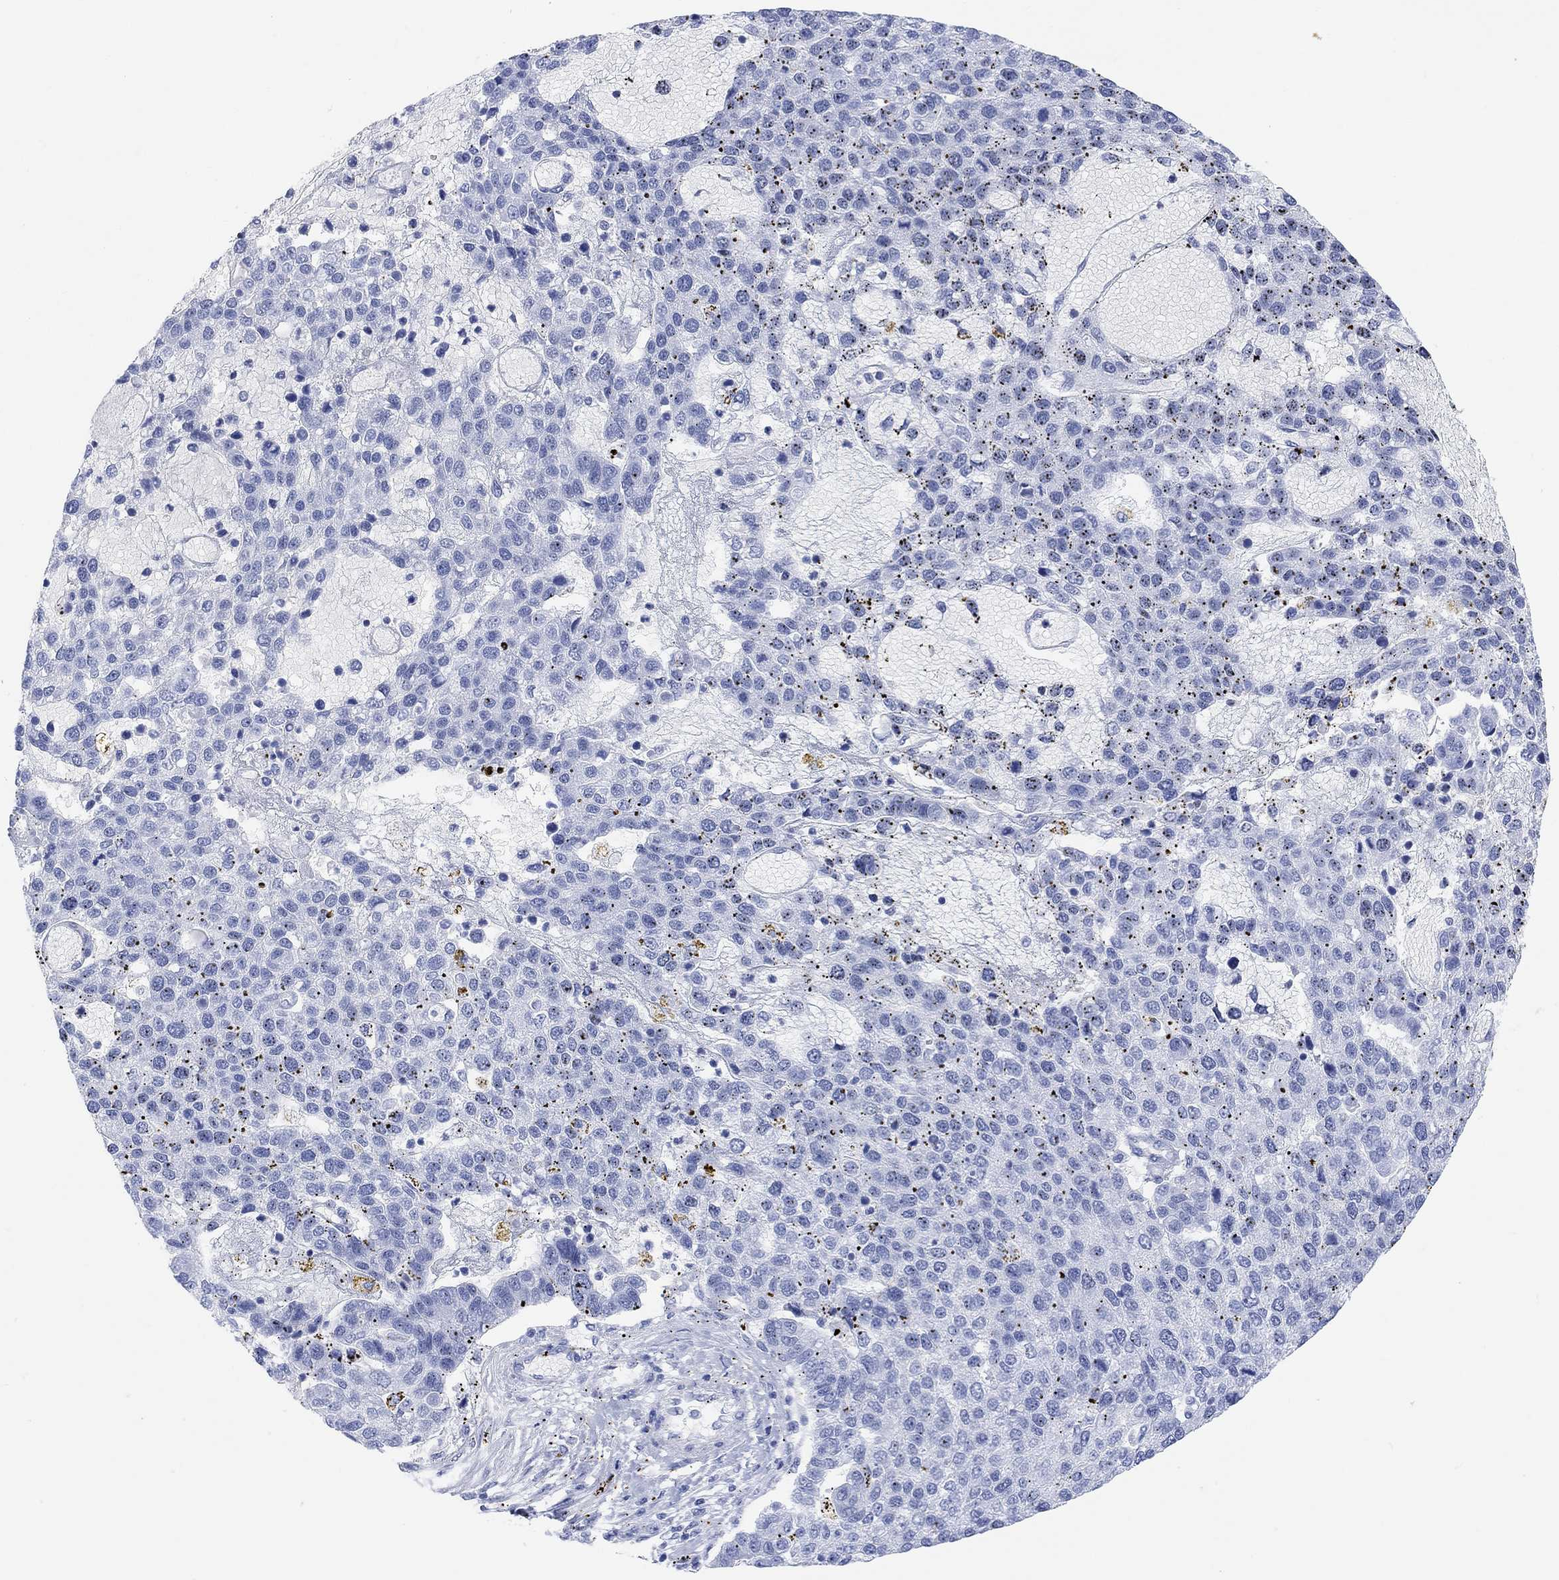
{"staining": {"intensity": "negative", "quantity": "none", "location": "none"}, "tissue": "pancreatic cancer", "cell_type": "Tumor cells", "image_type": "cancer", "snomed": [{"axis": "morphology", "description": "Adenocarcinoma, NOS"}, {"axis": "topography", "description": "Pancreas"}], "caption": "A photomicrograph of human pancreatic cancer (adenocarcinoma) is negative for staining in tumor cells. Nuclei are stained in blue.", "gene": "XIRP2", "patient": {"sex": "female", "age": 61}}